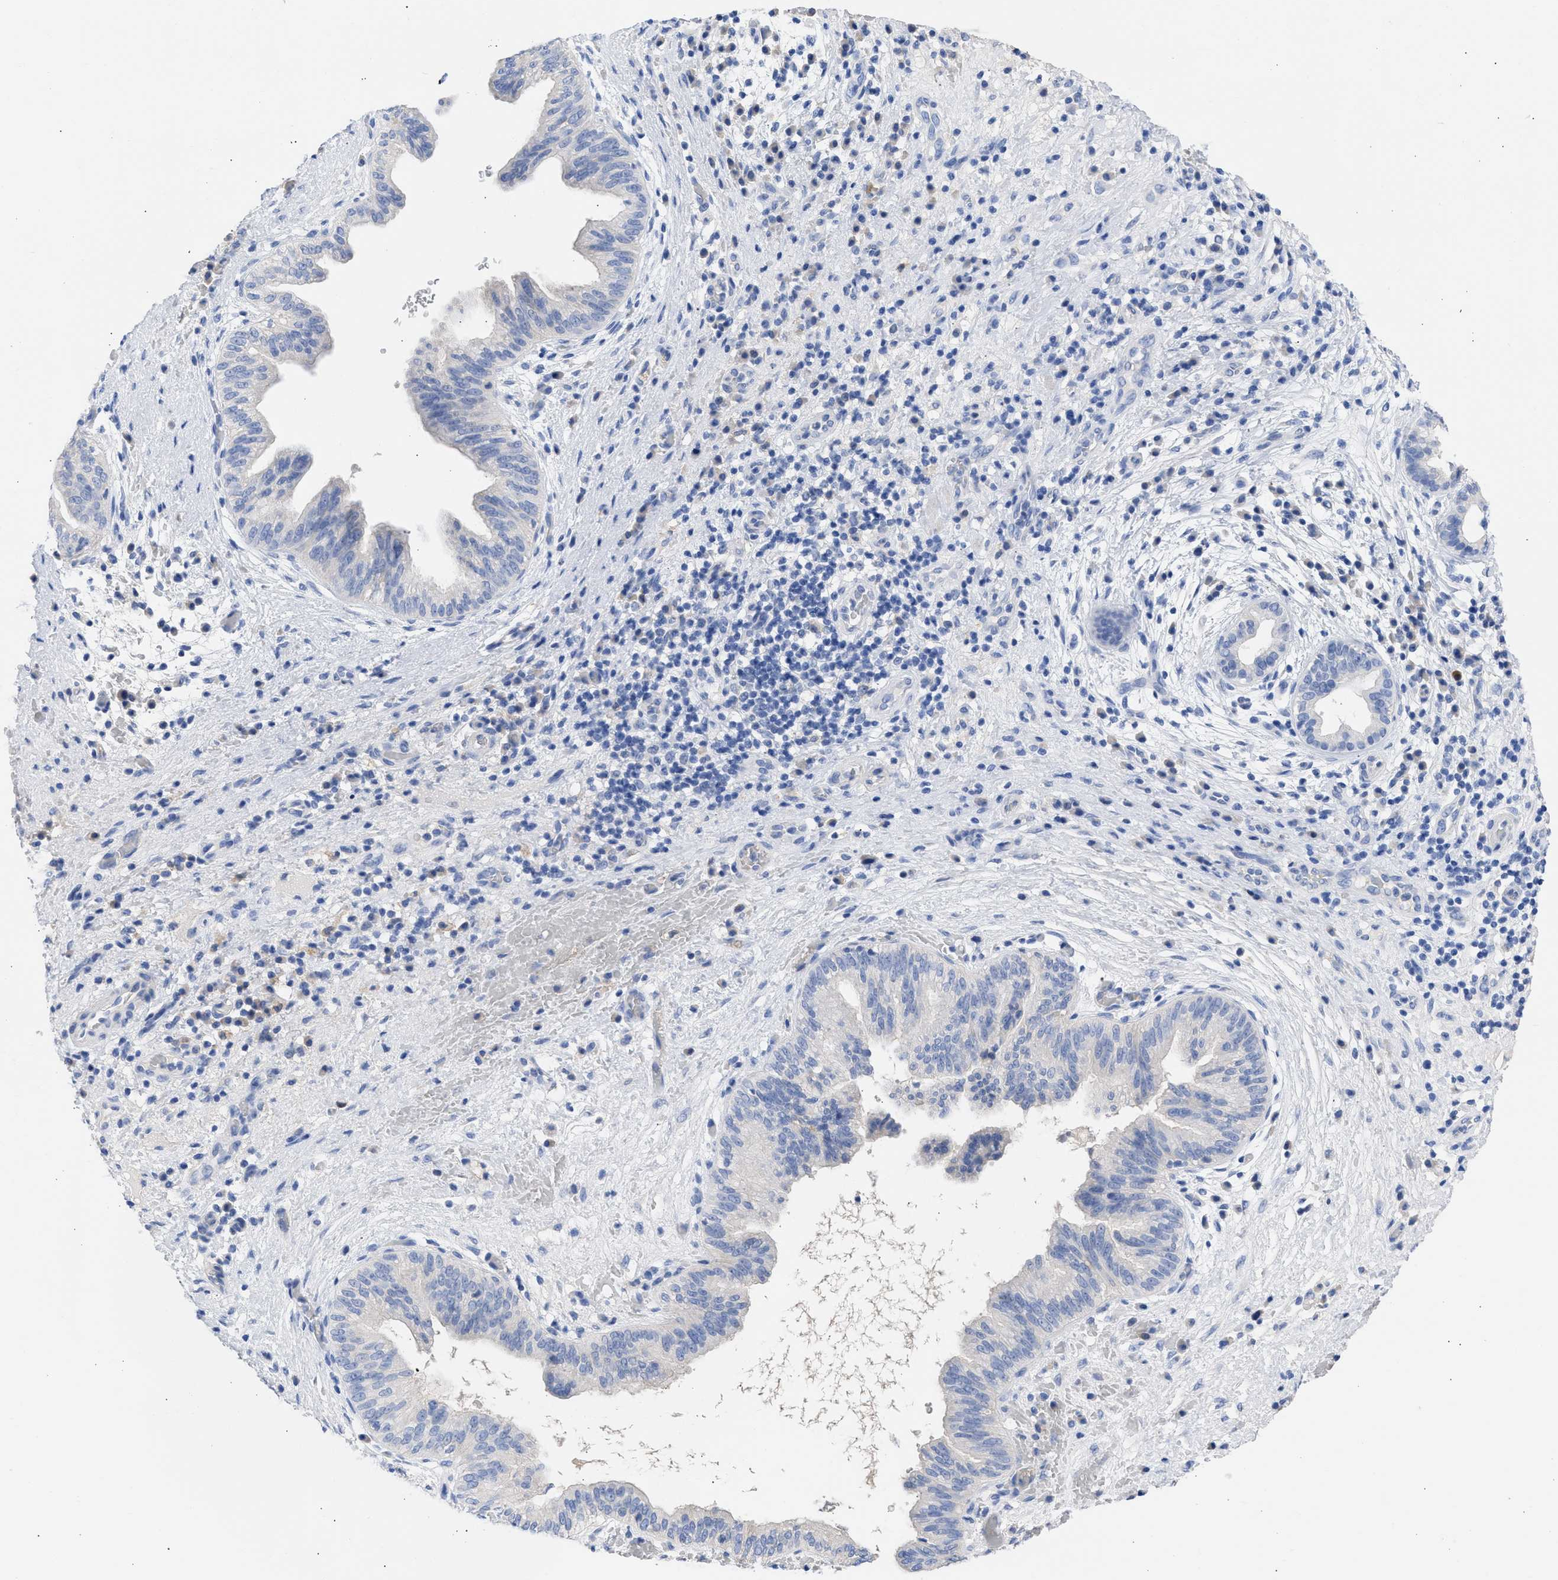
{"staining": {"intensity": "negative", "quantity": "none", "location": "none"}, "tissue": "liver cancer", "cell_type": "Tumor cells", "image_type": "cancer", "snomed": [{"axis": "morphology", "description": "Cholangiocarcinoma"}, {"axis": "topography", "description": "Liver"}], "caption": "Cholangiocarcinoma (liver) was stained to show a protein in brown. There is no significant staining in tumor cells. Nuclei are stained in blue.", "gene": "RSPH1", "patient": {"sex": "female", "age": 38}}